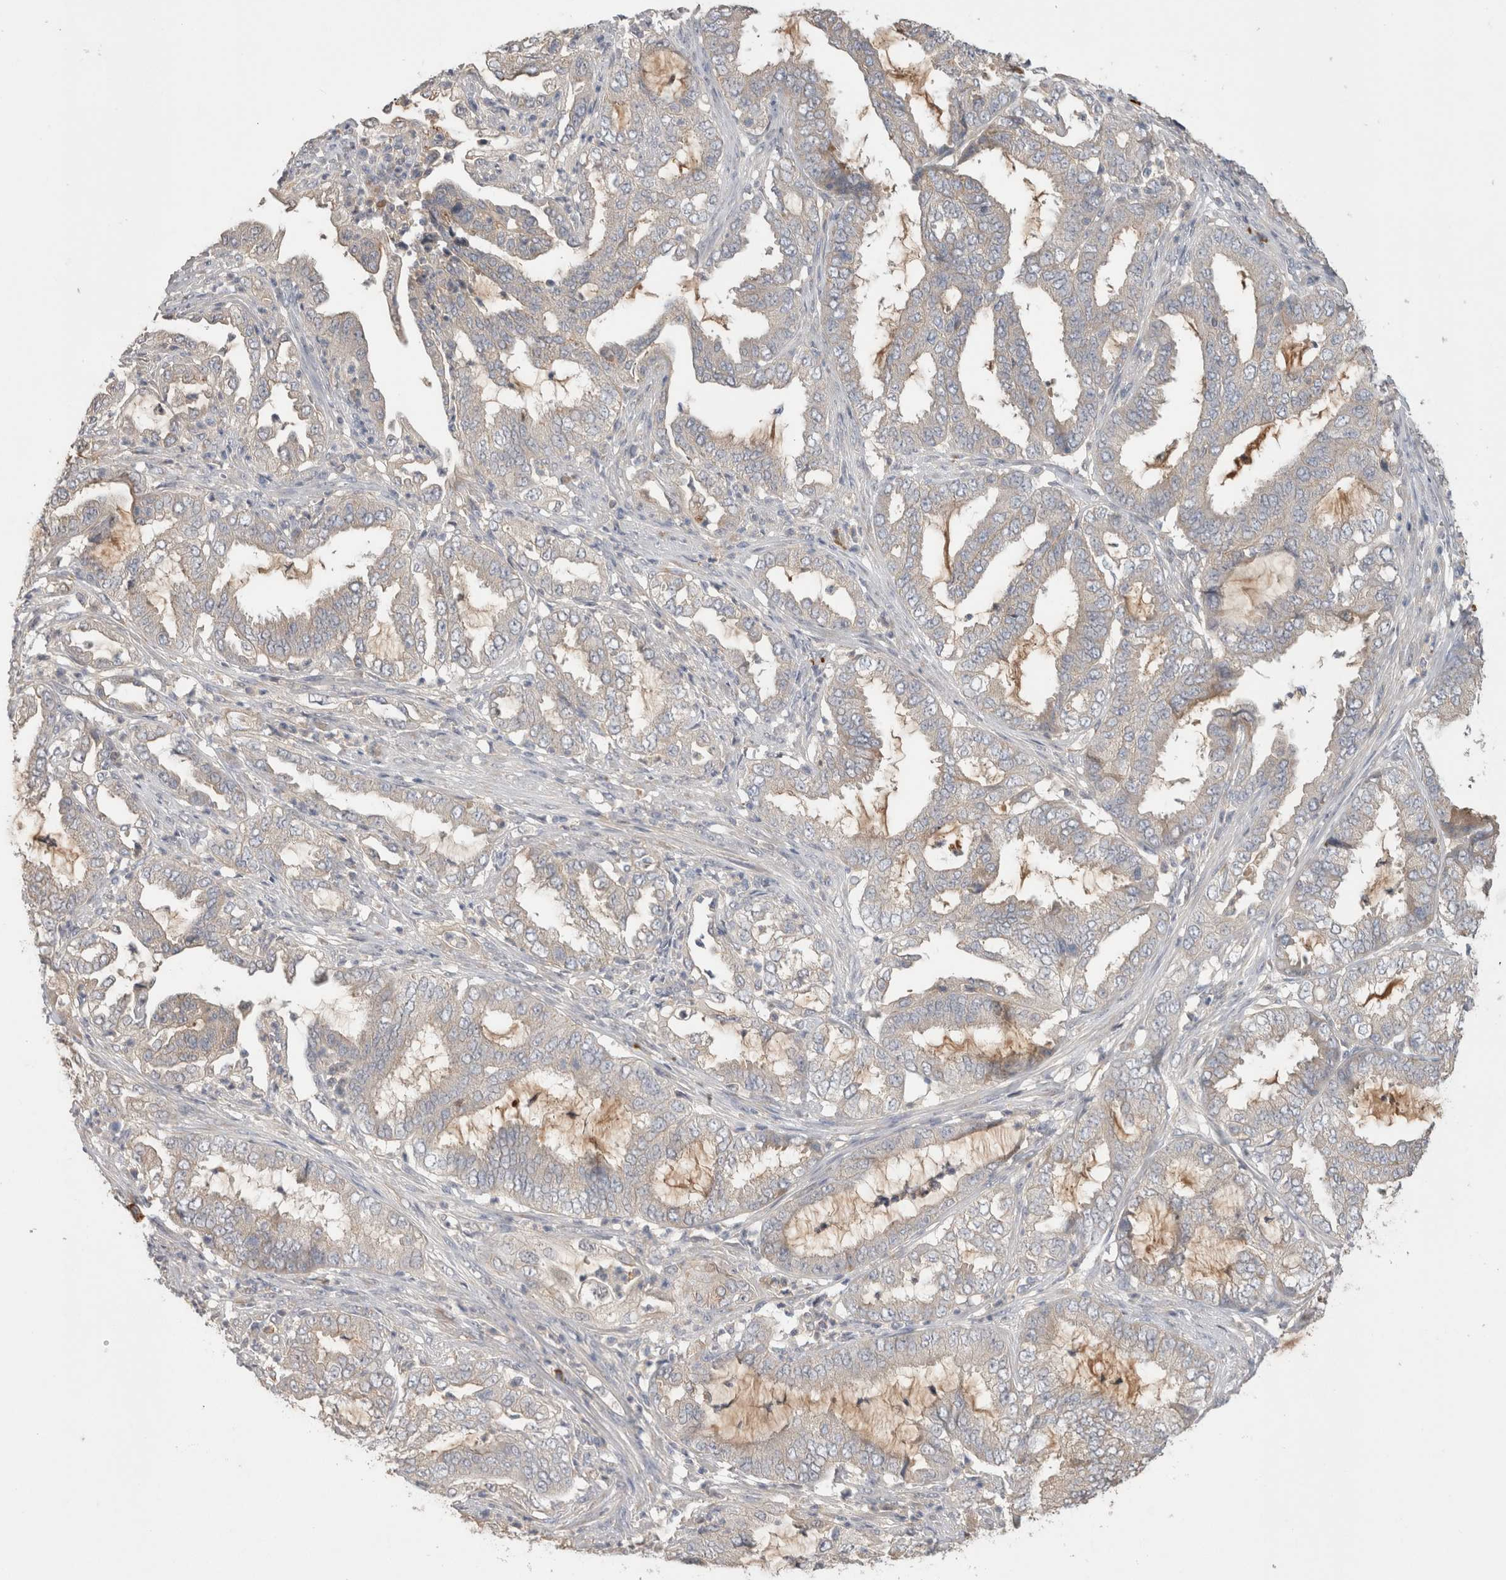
{"staining": {"intensity": "negative", "quantity": "none", "location": "none"}, "tissue": "endometrial cancer", "cell_type": "Tumor cells", "image_type": "cancer", "snomed": [{"axis": "morphology", "description": "Adenocarcinoma, NOS"}, {"axis": "topography", "description": "Endometrium"}], "caption": "Immunohistochemistry histopathology image of neoplastic tissue: human endometrial adenocarcinoma stained with DAB (3,3'-diaminobenzidine) displays no significant protein expression in tumor cells.", "gene": "PPP3CC", "patient": {"sex": "female", "age": 51}}